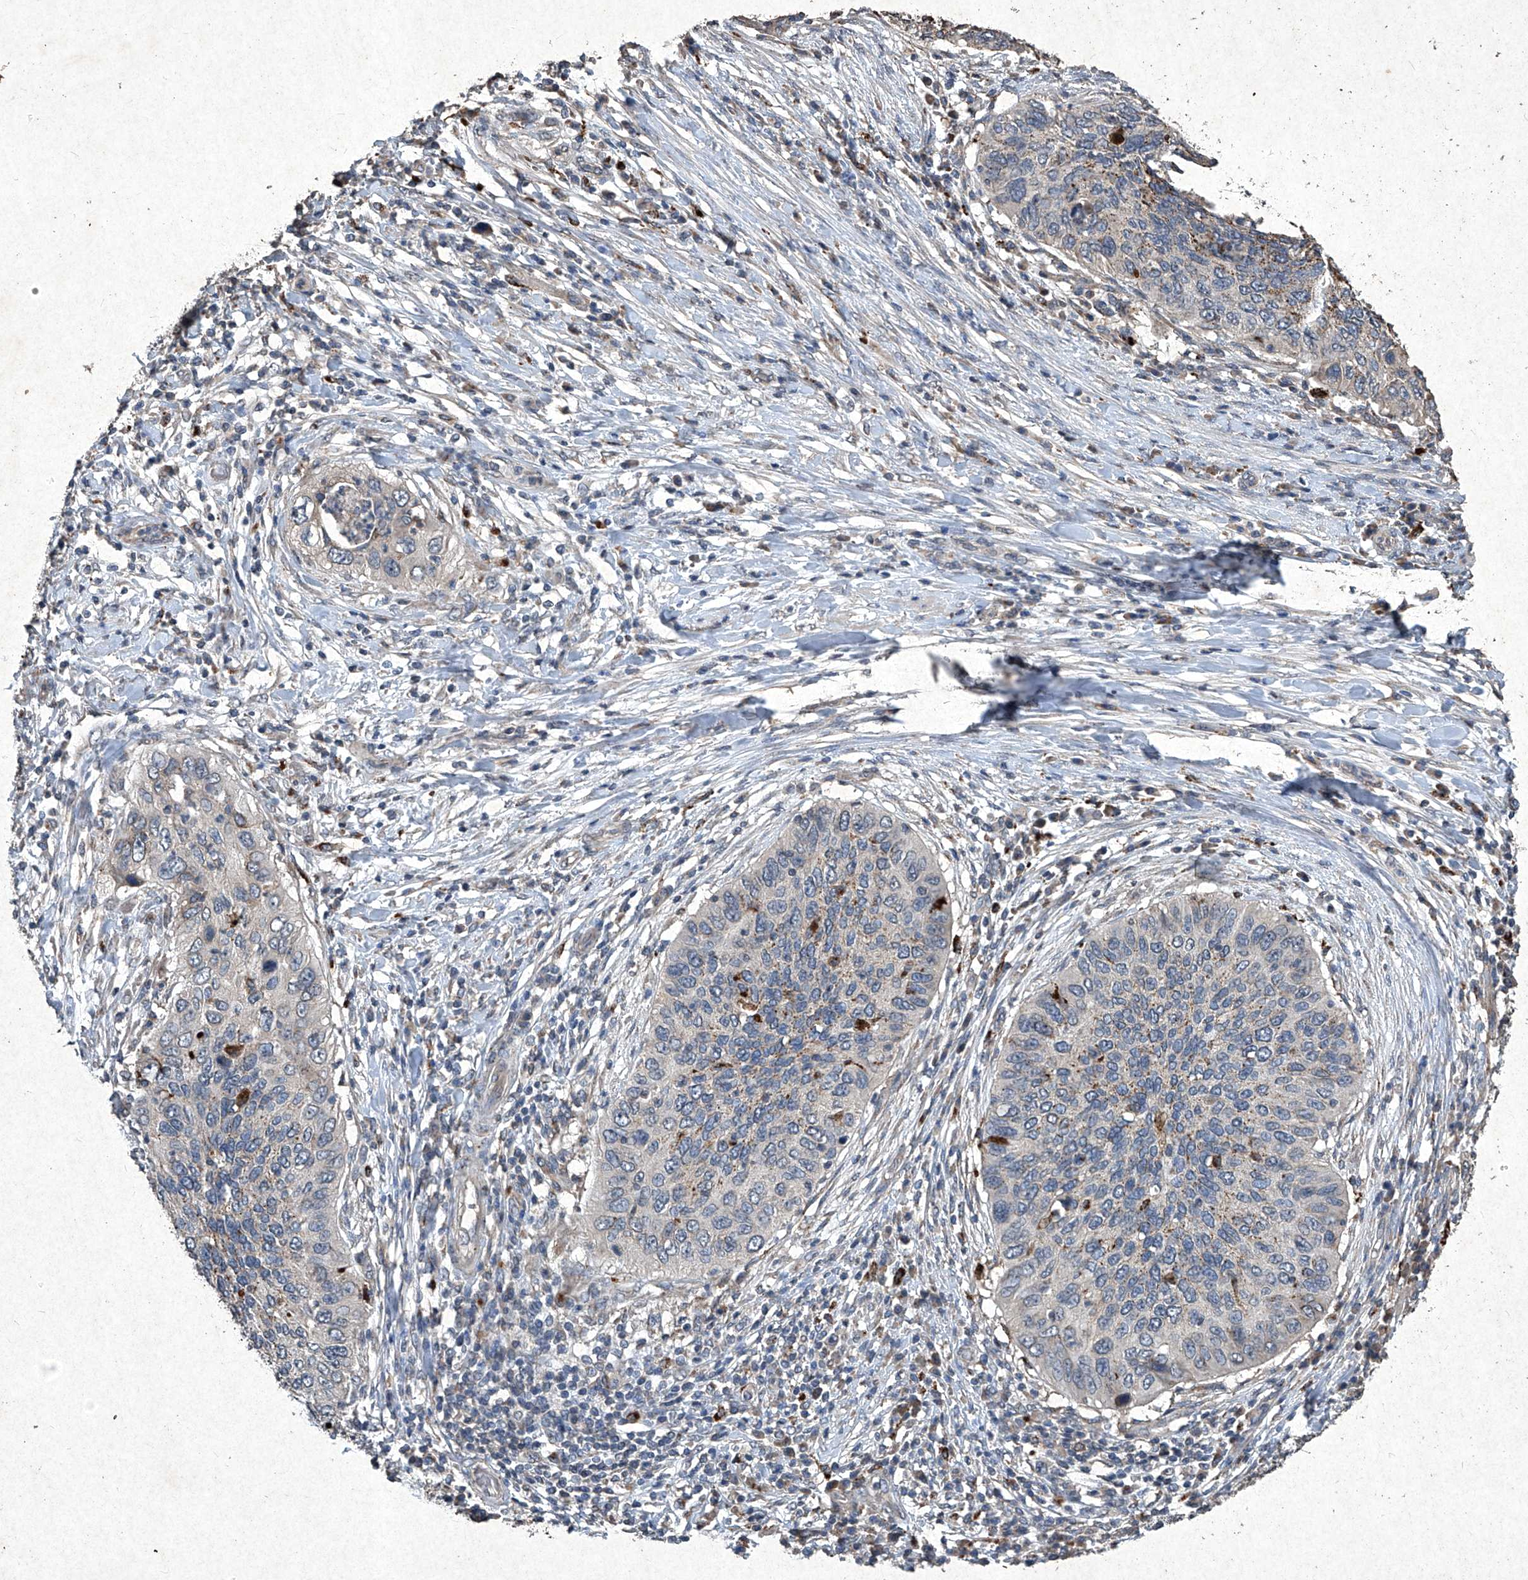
{"staining": {"intensity": "negative", "quantity": "none", "location": "none"}, "tissue": "cervical cancer", "cell_type": "Tumor cells", "image_type": "cancer", "snomed": [{"axis": "morphology", "description": "Squamous cell carcinoma, NOS"}, {"axis": "topography", "description": "Cervix"}], "caption": "Cervical squamous cell carcinoma stained for a protein using IHC demonstrates no expression tumor cells.", "gene": "MED16", "patient": {"sex": "female", "age": 38}}